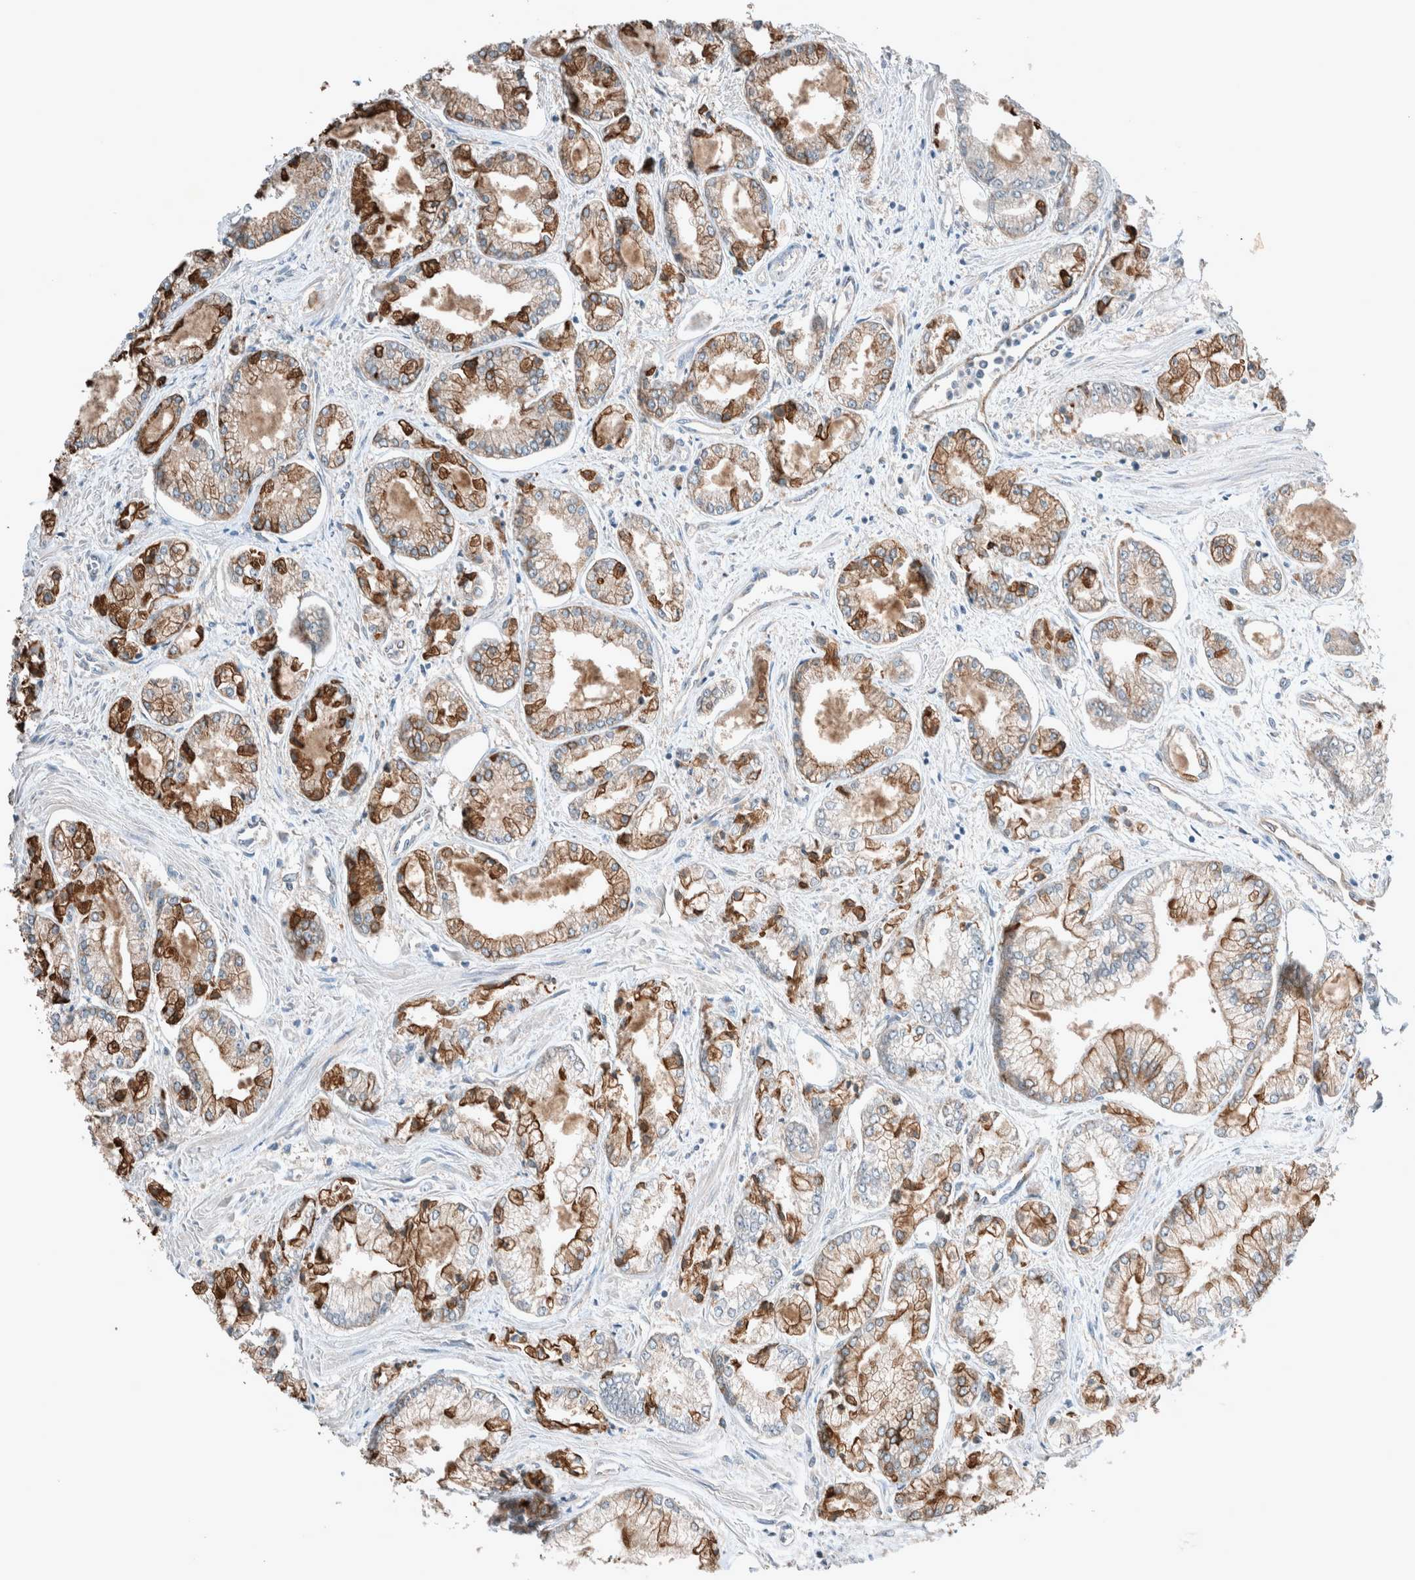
{"staining": {"intensity": "moderate", "quantity": ">75%", "location": "cytoplasmic/membranous"}, "tissue": "prostate cancer", "cell_type": "Tumor cells", "image_type": "cancer", "snomed": [{"axis": "morphology", "description": "Adenocarcinoma, Low grade"}, {"axis": "topography", "description": "Prostate"}], "caption": "High-magnification brightfield microscopy of prostate cancer stained with DAB (3,3'-diaminobenzidine) (brown) and counterstained with hematoxylin (blue). tumor cells exhibit moderate cytoplasmic/membranous expression is seen in about>75% of cells. The protein is stained brown, and the nuclei are stained in blue (DAB IHC with brightfield microscopy, high magnification).", "gene": "RALGDS", "patient": {"sex": "male", "age": 52}}